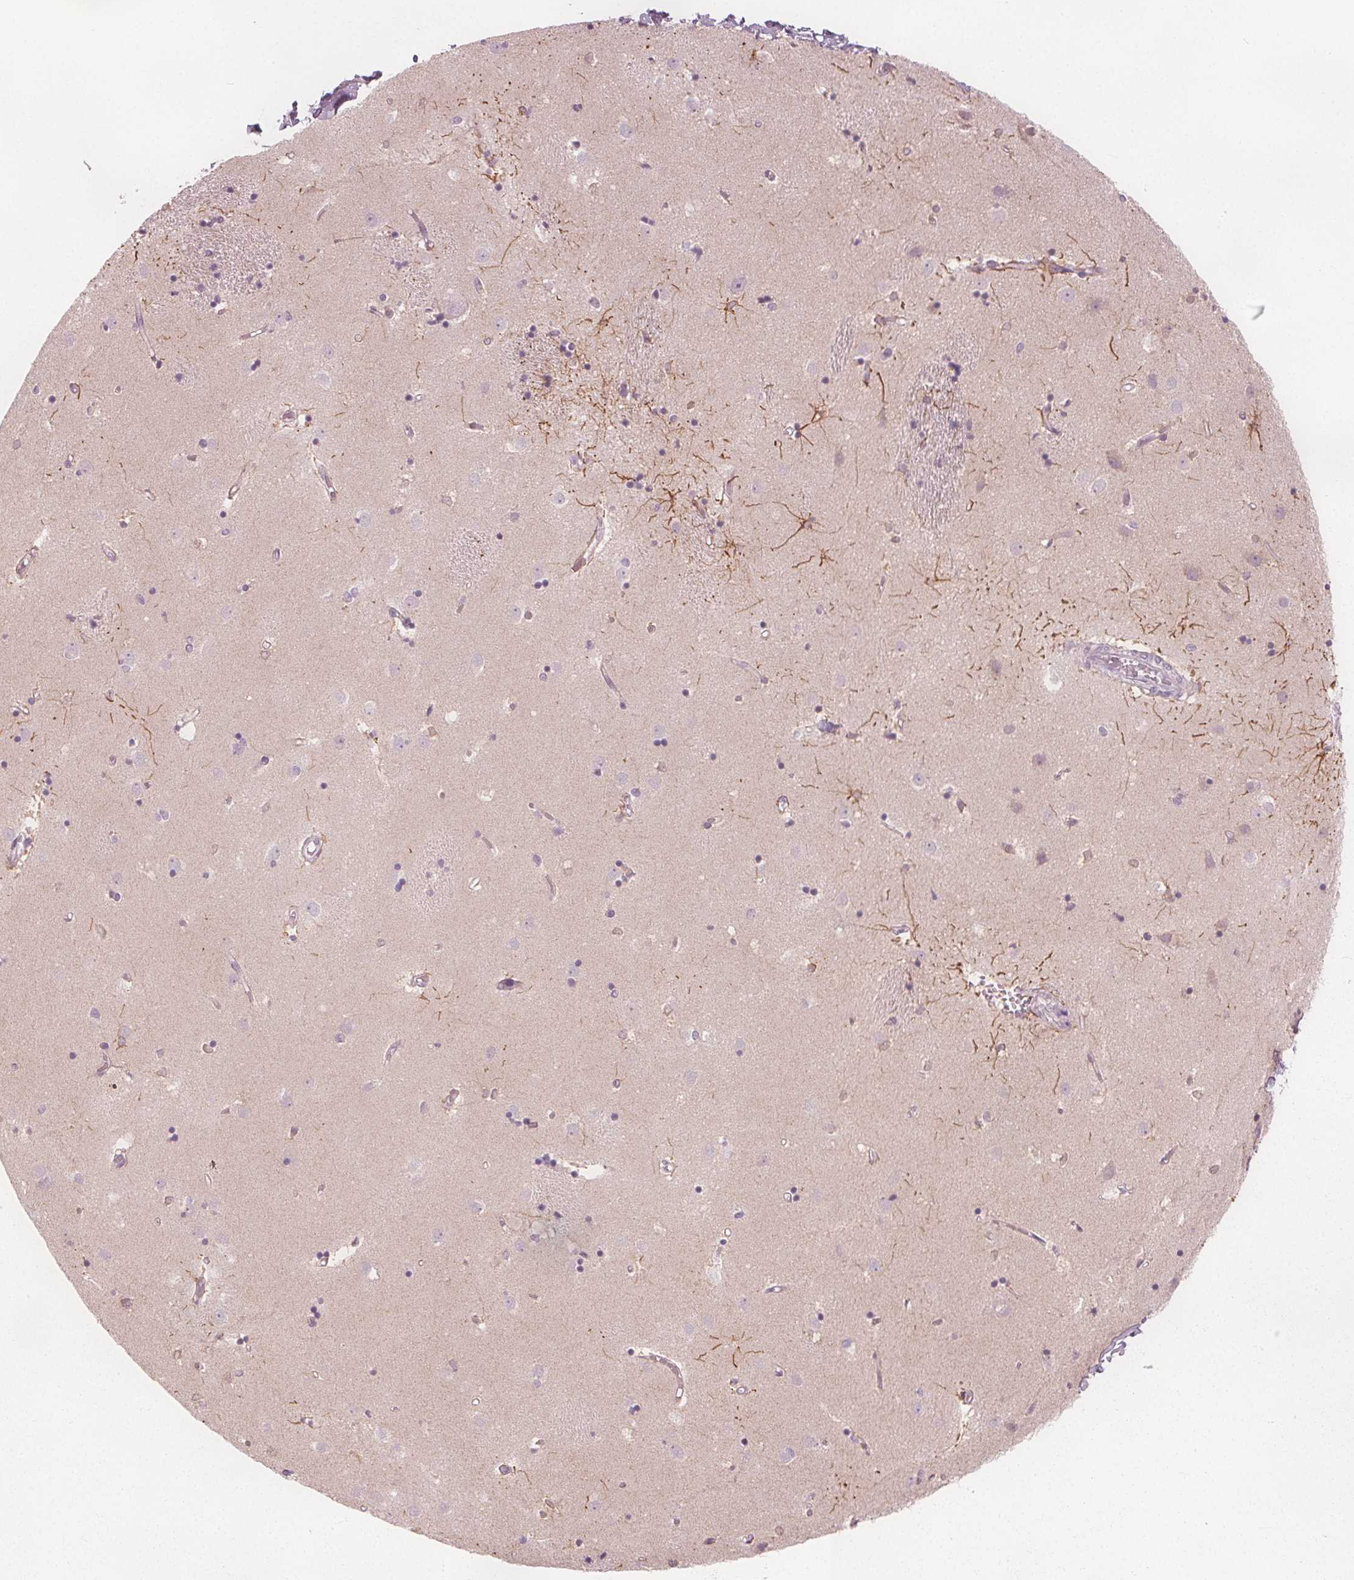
{"staining": {"intensity": "negative", "quantity": "none", "location": "none"}, "tissue": "caudate", "cell_type": "Glial cells", "image_type": "normal", "snomed": [{"axis": "morphology", "description": "Normal tissue, NOS"}, {"axis": "topography", "description": "Lateral ventricle wall"}], "caption": "The immunohistochemistry (IHC) micrograph has no significant positivity in glial cells of caudate.", "gene": "BRSK1", "patient": {"sex": "male", "age": 54}}